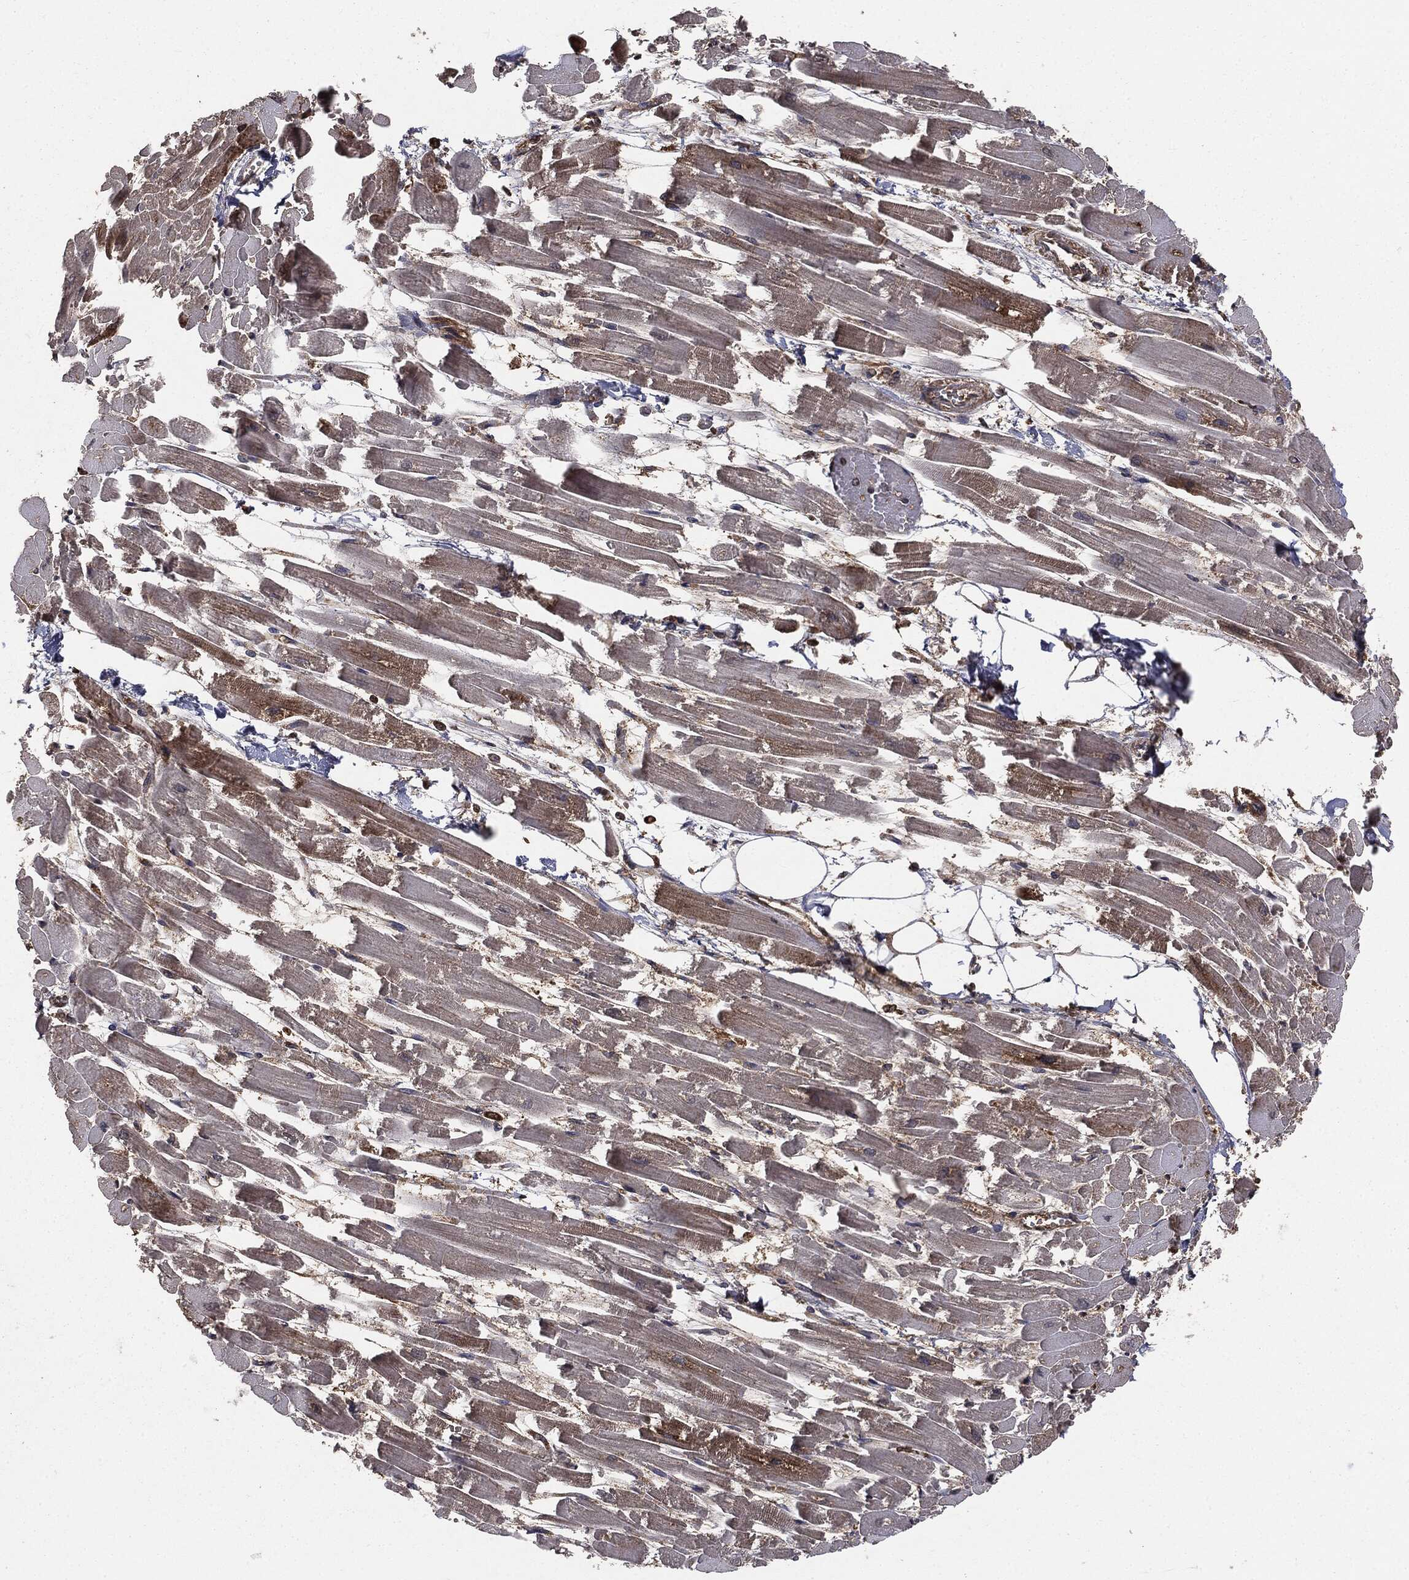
{"staining": {"intensity": "moderate", "quantity": "25%-75%", "location": "cytoplasmic/membranous"}, "tissue": "heart muscle", "cell_type": "Cardiomyocytes", "image_type": "normal", "snomed": [{"axis": "morphology", "description": "Normal tissue, NOS"}, {"axis": "topography", "description": "Heart"}], "caption": "Heart muscle stained with immunohistochemistry shows moderate cytoplasmic/membranous expression in approximately 25%-75% of cardiomyocytes. The staining was performed using DAB, with brown indicating positive protein expression. Nuclei are stained blue with hematoxylin.", "gene": "NME1", "patient": {"sex": "female", "age": 52}}